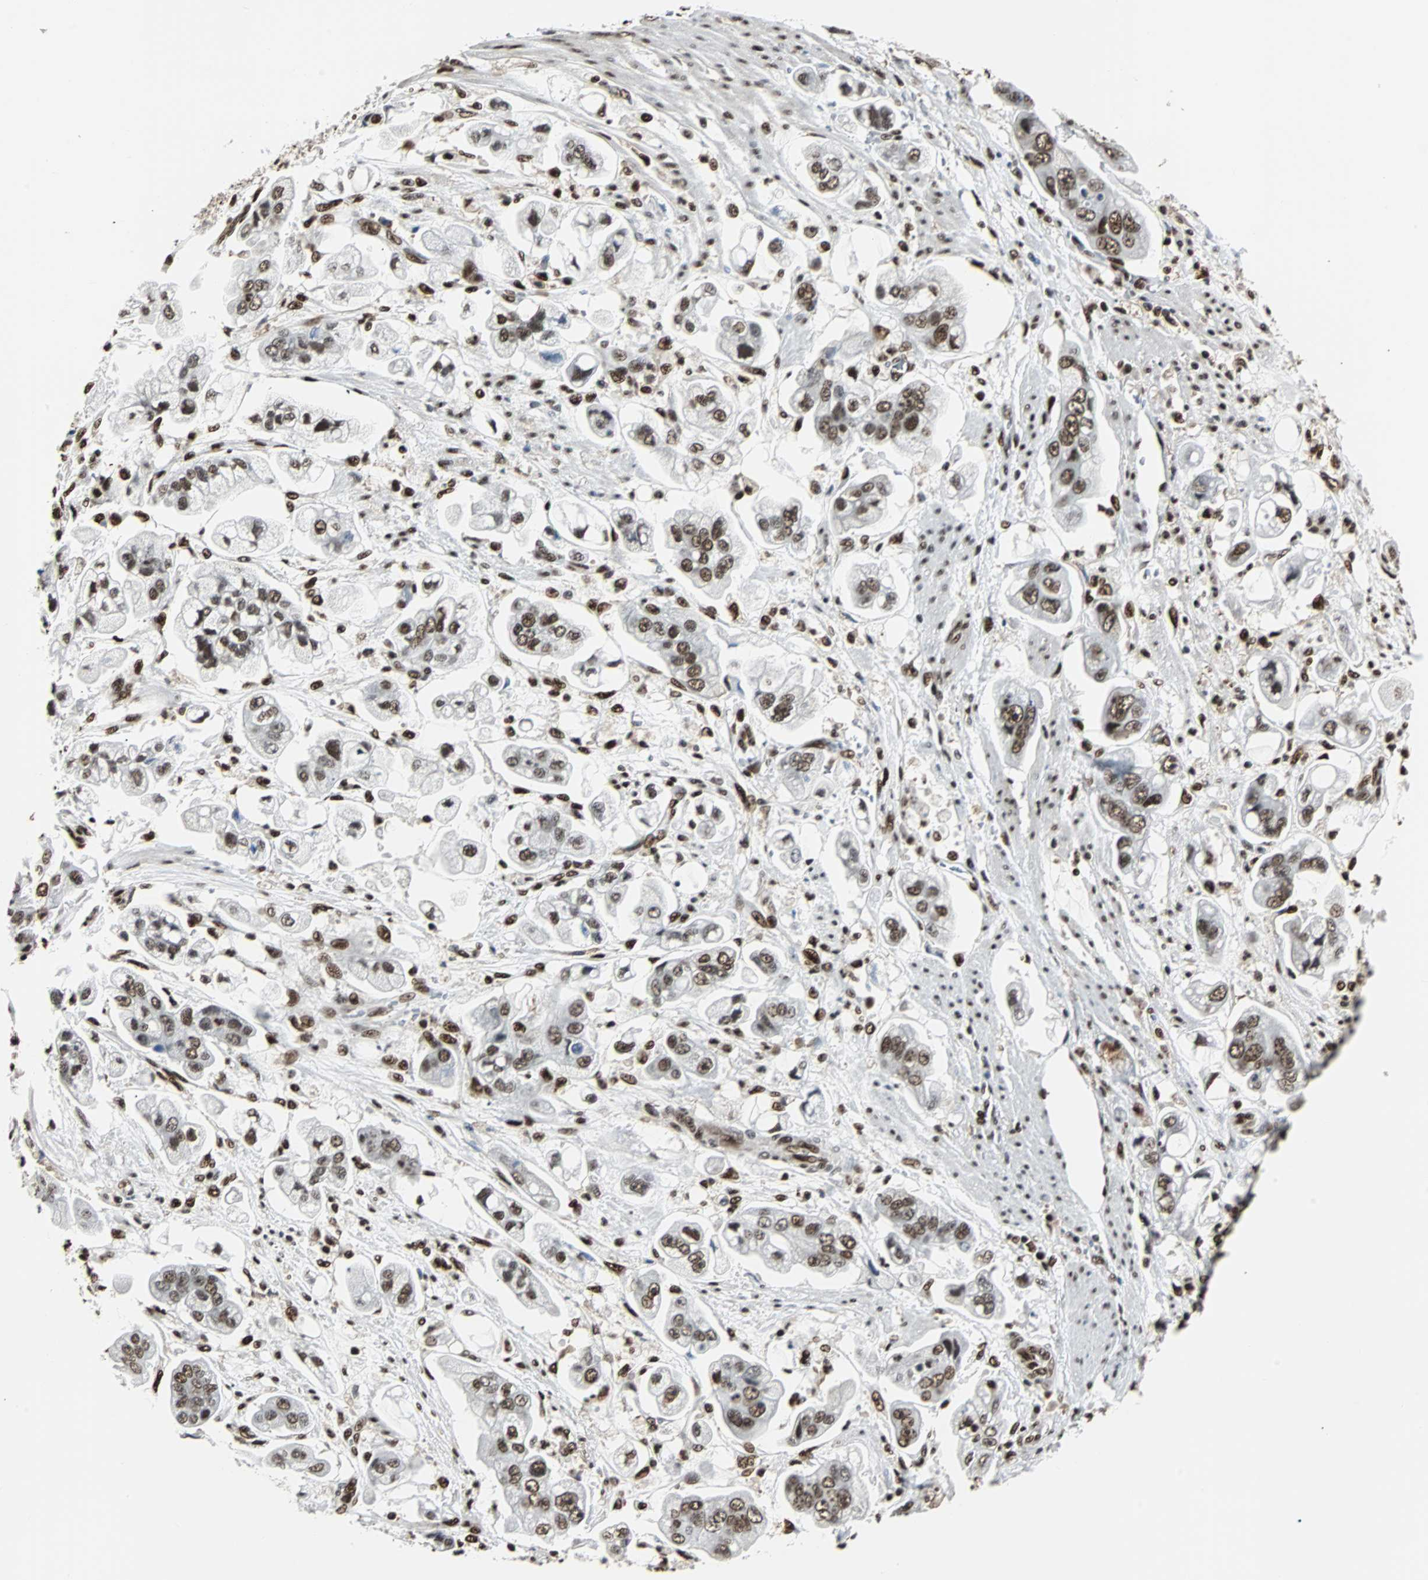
{"staining": {"intensity": "strong", "quantity": ">75%", "location": "nuclear"}, "tissue": "stomach cancer", "cell_type": "Tumor cells", "image_type": "cancer", "snomed": [{"axis": "morphology", "description": "Adenocarcinoma, NOS"}, {"axis": "topography", "description": "Stomach"}], "caption": "This is a micrograph of immunohistochemistry (IHC) staining of stomach adenocarcinoma, which shows strong staining in the nuclear of tumor cells.", "gene": "XRCC4", "patient": {"sex": "male", "age": 62}}